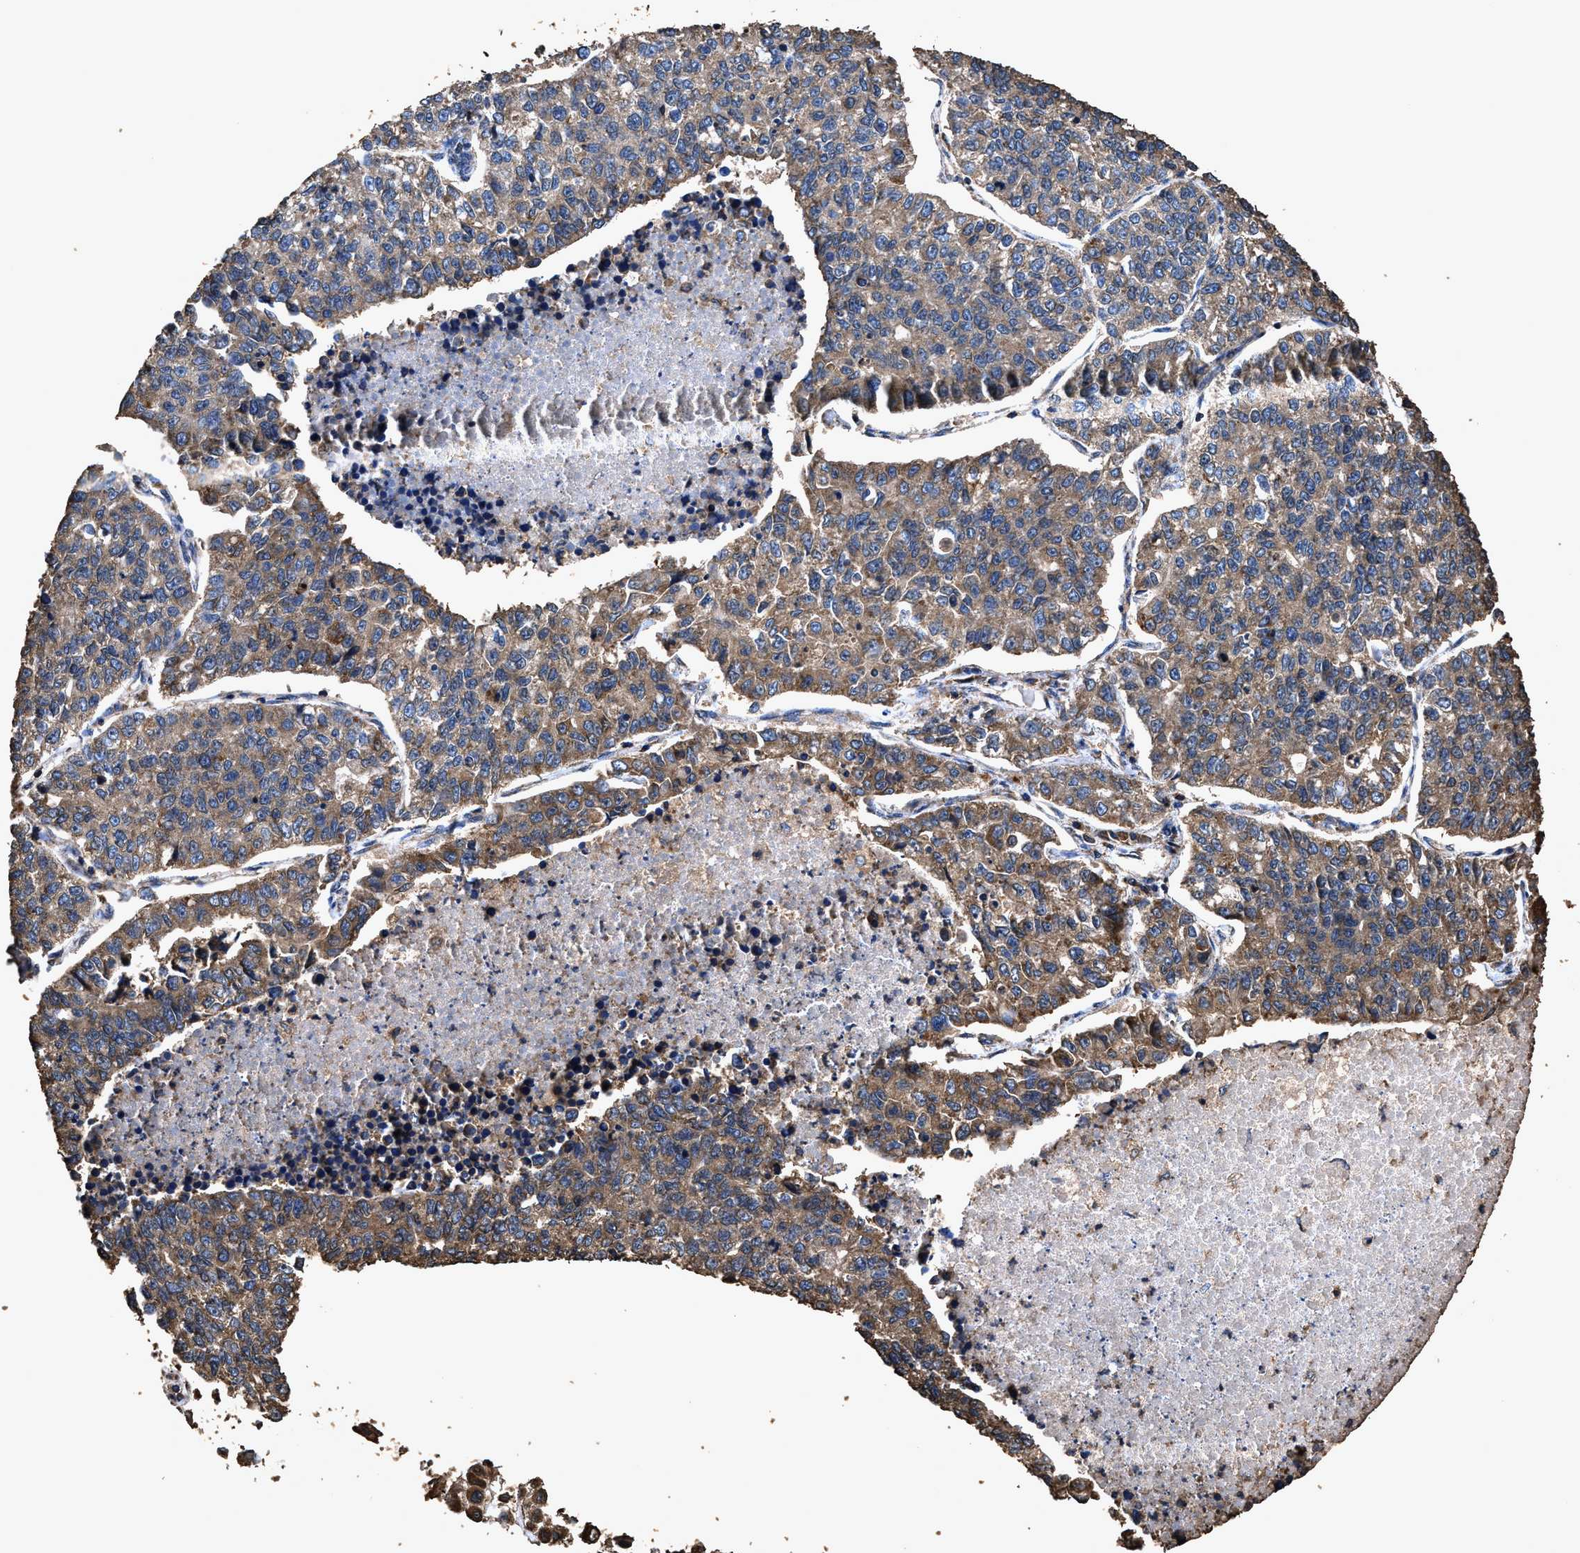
{"staining": {"intensity": "moderate", "quantity": ">75%", "location": "cytoplasmic/membranous"}, "tissue": "lung cancer", "cell_type": "Tumor cells", "image_type": "cancer", "snomed": [{"axis": "morphology", "description": "Adenocarcinoma, NOS"}, {"axis": "topography", "description": "Lung"}], "caption": "Approximately >75% of tumor cells in adenocarcinoma (lung) exhibit moderate cytoplasmic/membranous protein expression as visualized by brown immunohistochemical staining.", "gene": "ZMYND19", "patient": {"sex": "male", "age": 49}}